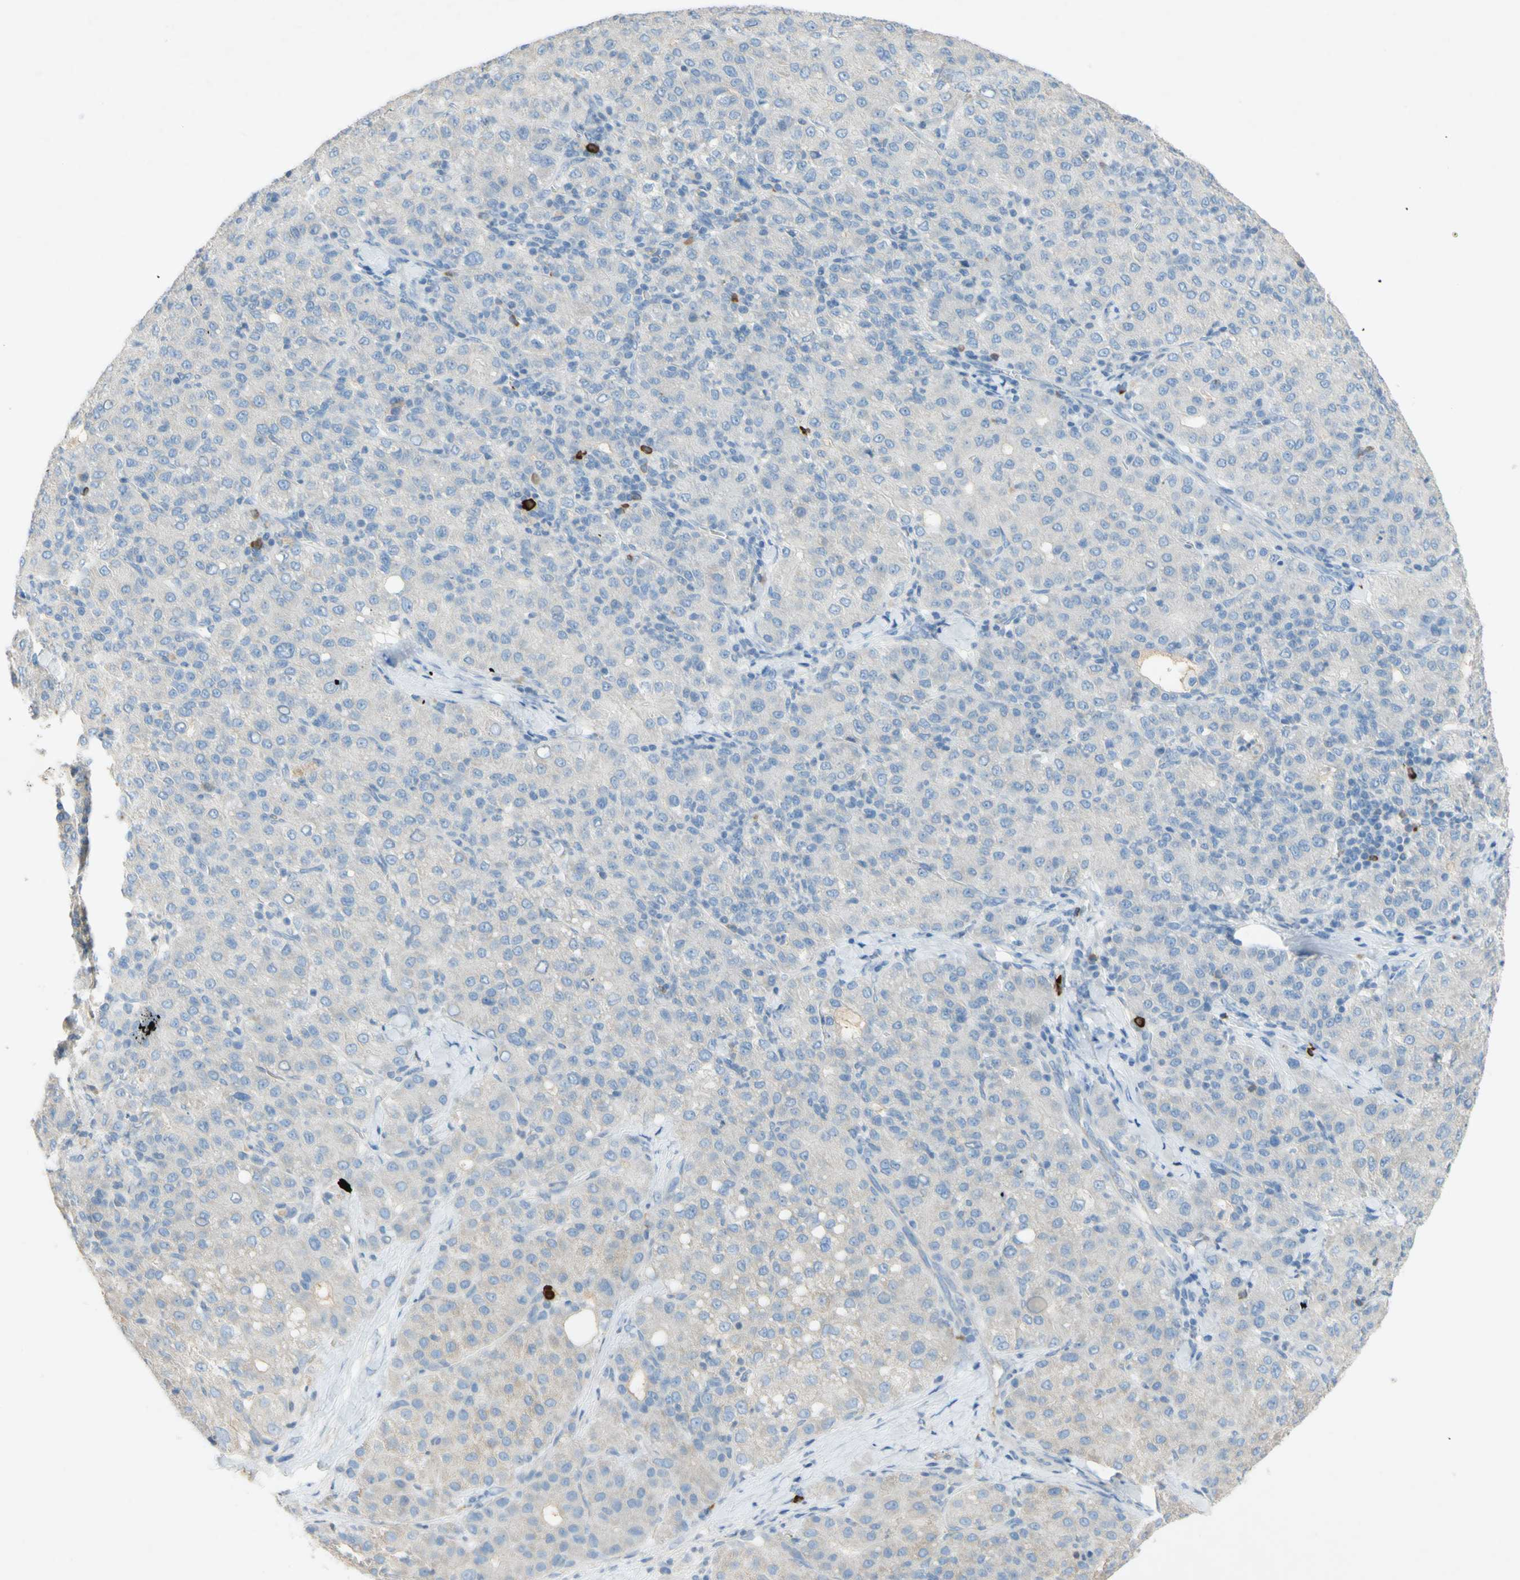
{"staining": {"intensity": "weak", "quantity": "25%-75%", "location": "cytoplasmic/membranous"}, "tissue": "liver cancer", "cell_type": "Tumor cells", "image_type": "cancer", "snomed": [{"axis": "morphology", "description": "Carcinoma, Hepatocellular, NOS"}, {"axis": "topography", "description": "Liver"}], "caption": "The photomicrograph displays immunohistochemical staining of liver hepatocellular carcinoma. There is weak cytoplasmic/membranous positivity is identified in approximately 25%-75% of tumor cells.", "gene": "PACSIN1", "patient": {"sex": "male", "age": 65}}